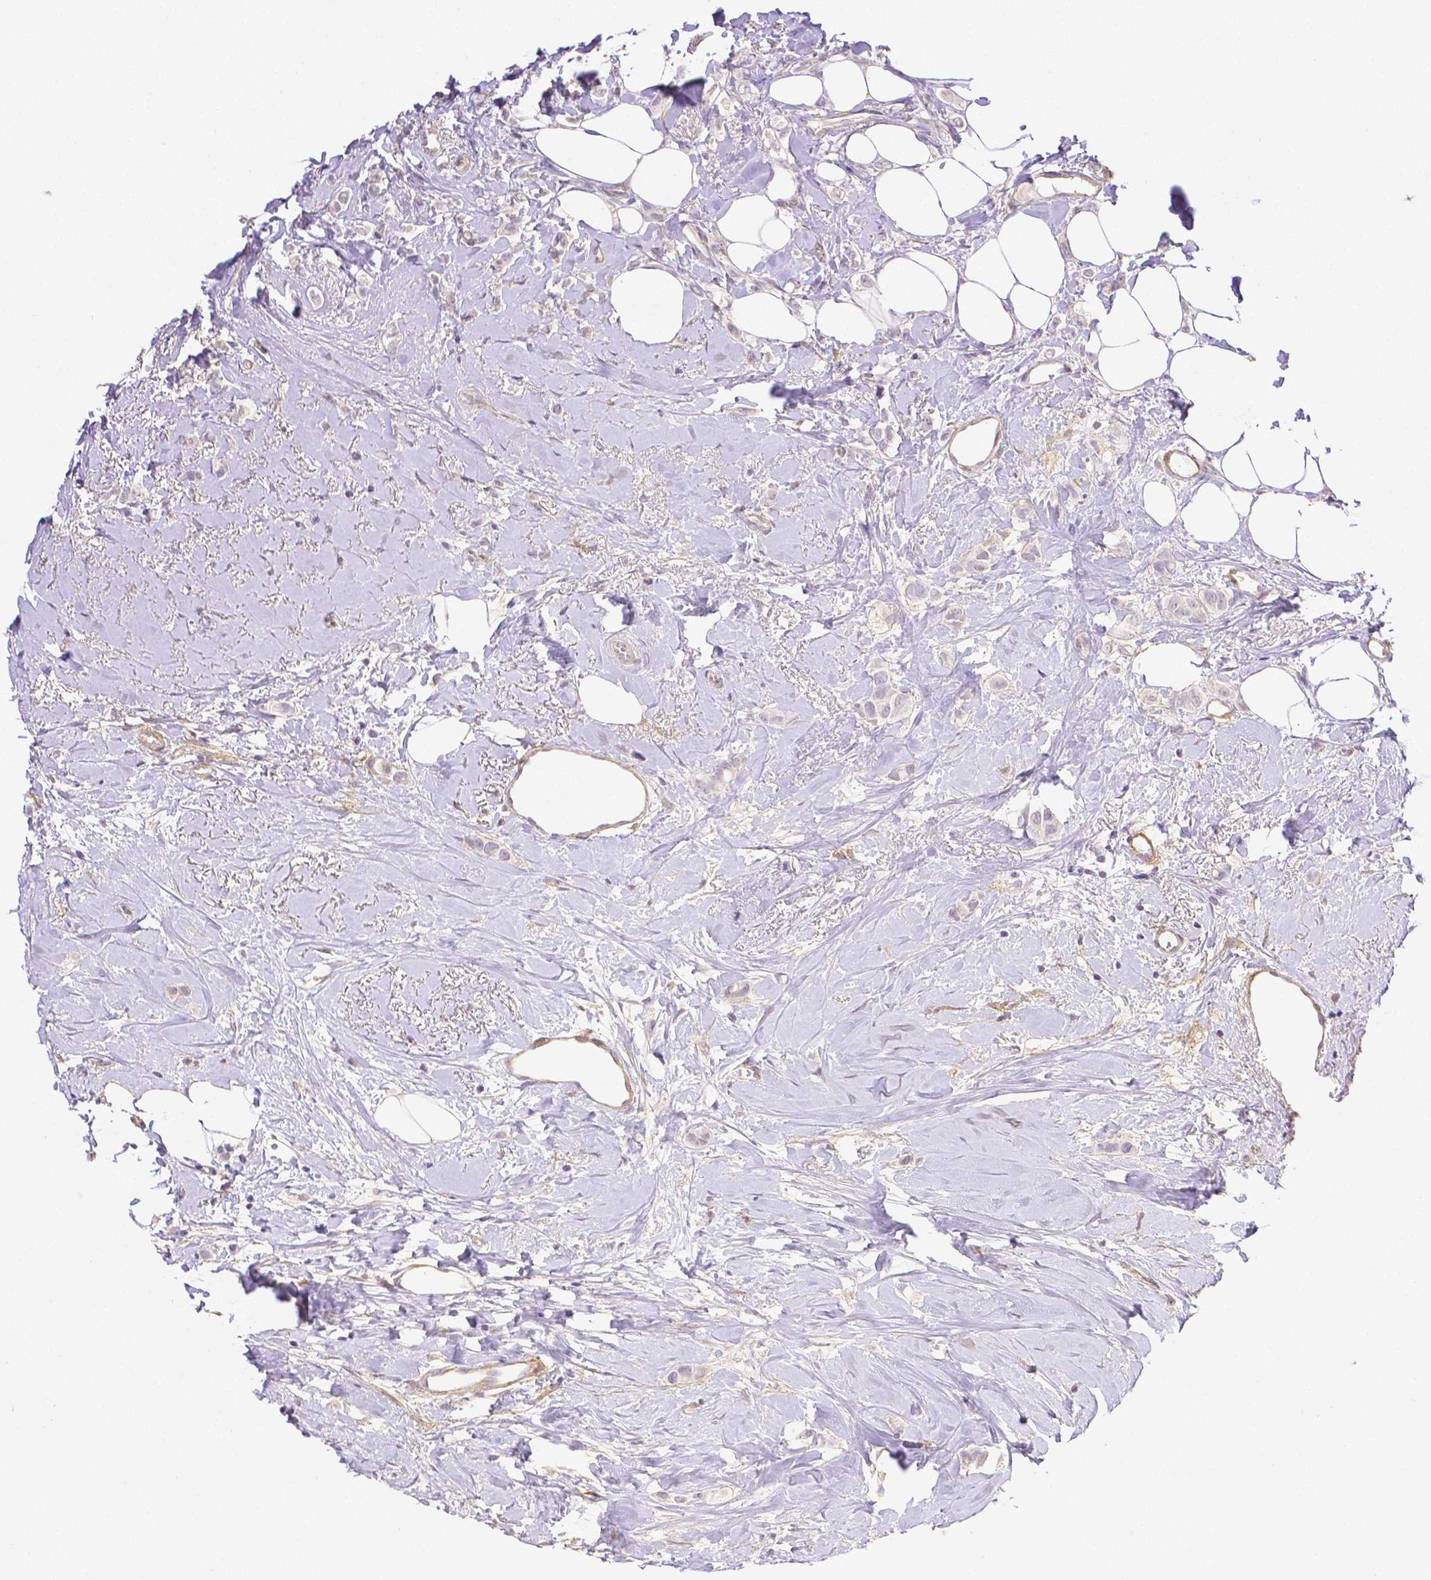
{"staining": {"intensity": "negative", "quantity": "none", "location": "none"}, "tissue": "breast cancer", "cell_type": "Tumor cells", "image_type": "cancer", "snomed": [{"axis": "morphology", "description": "Lobular carcinoma"}, {"axis": "topography", "description": "Breast"}], "caption": "This micrograph is of breast cancer (lobular carcinoma) stained with IHC to label a protein in brown with the nuclei are counter-stained blue. There is no positivity in tumor cells. The staining was performed using DAB (3,3'-diaminobenzidine) to visualize the protein expression in brown, while the nuclei were stained in blue with hematoxylin (Magnification: 20x).", "gene": "THY1", "patient": {"sex": "female", "age": 66}}